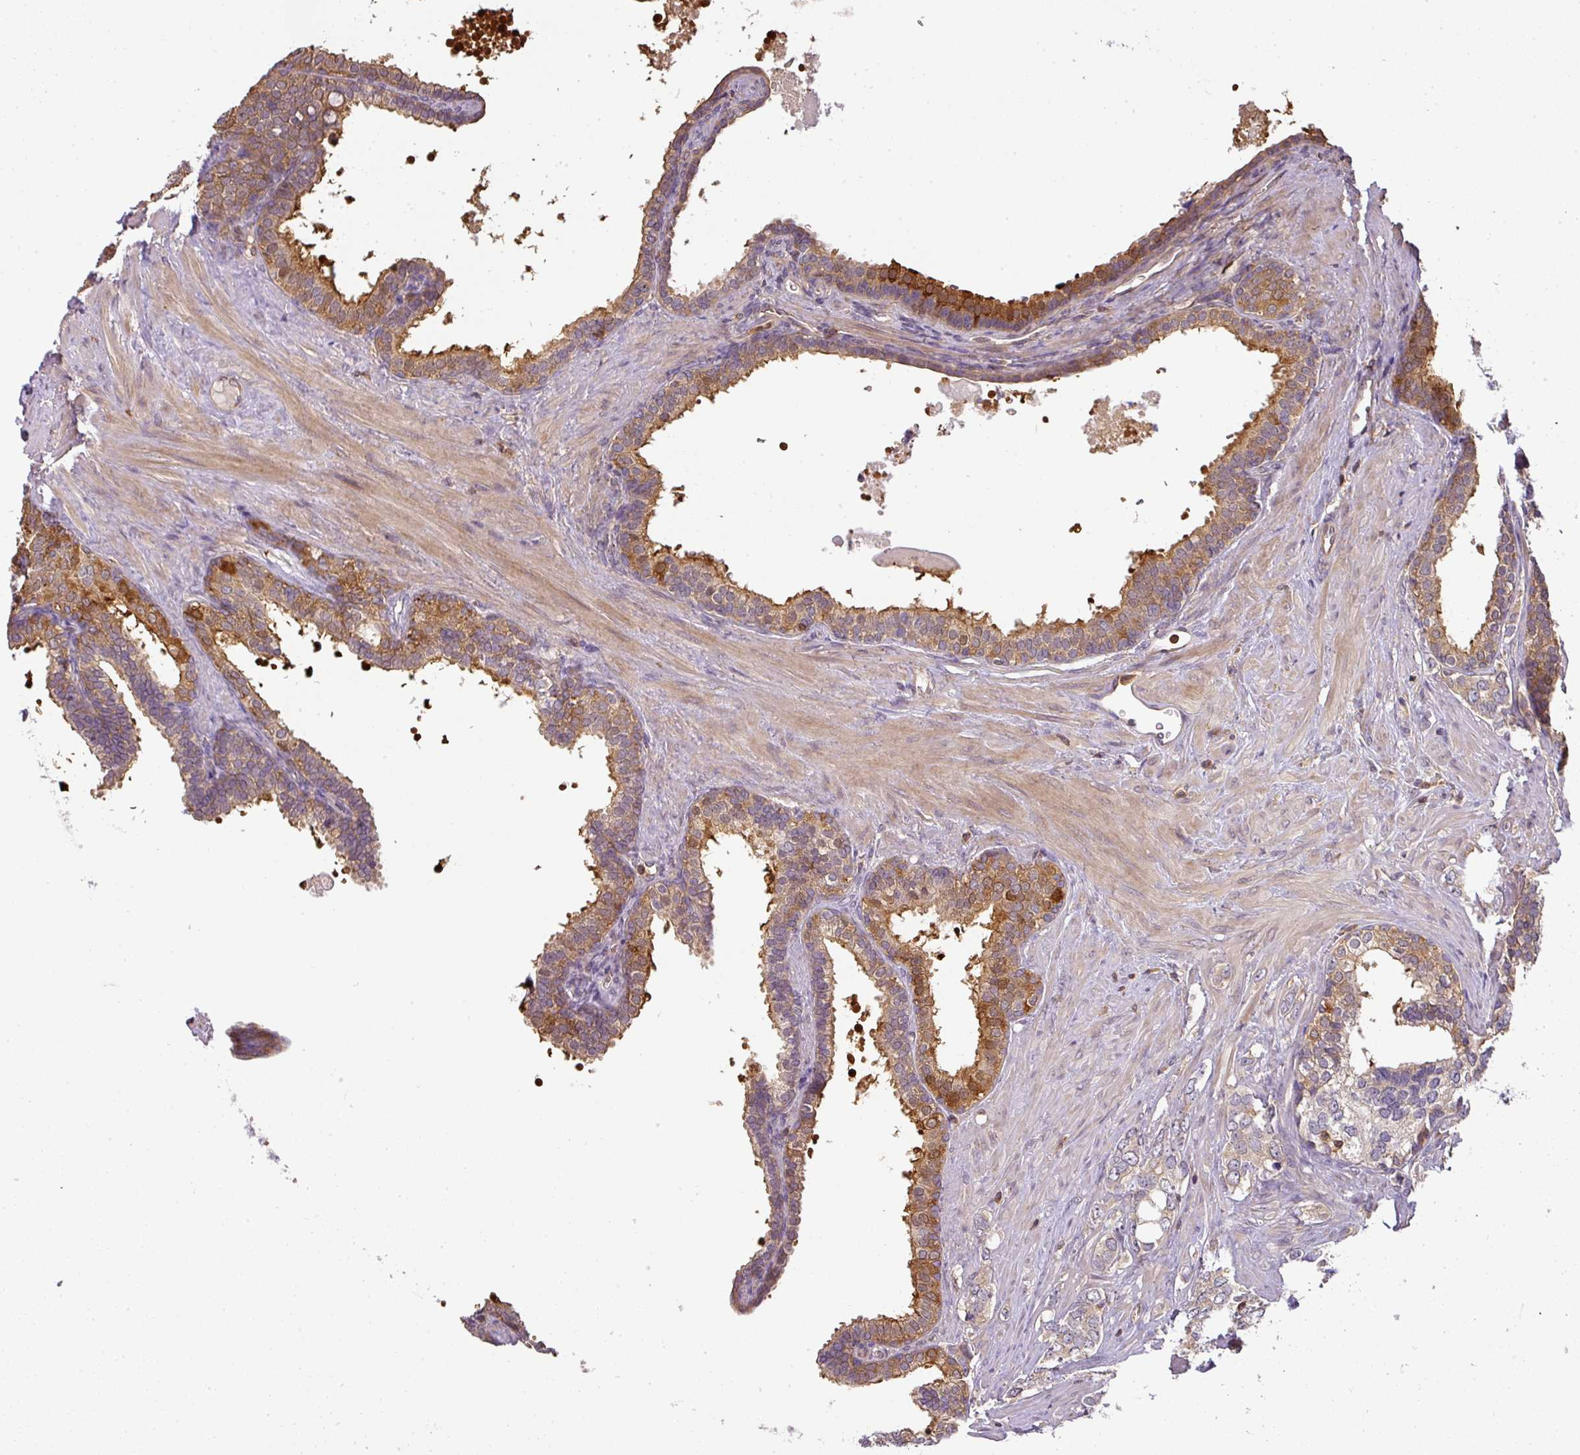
{"staining": {"intensity": "moderate", "quantity": ">75%", "location": "cytoplasmic/membranous"}, "tissue": "prostate cancer", "cell_type": "Tumor cells", "image_type": "cancer", "snomed": [{"axis": "morphology", "description": "Adenocarcinoma, High grade"}, {"axis": "topography", "description": "Prostate"}], "caption": "IHC (DAB) staining of human prostate cancer (adenocarcinoma (high-grade)) demonstrates moderate cytoplasmic/membranous protein staining in about >75% of tumor cells. The staining was performed using DAB (3,3'-diaminobenzidine) to visualize the protein expression in brown, while the nuclei were stained in blue with hematoxylin (Magnification: 20x).", "gene": "TCL1B", "patient": {"sex": "male", "age": 66}}